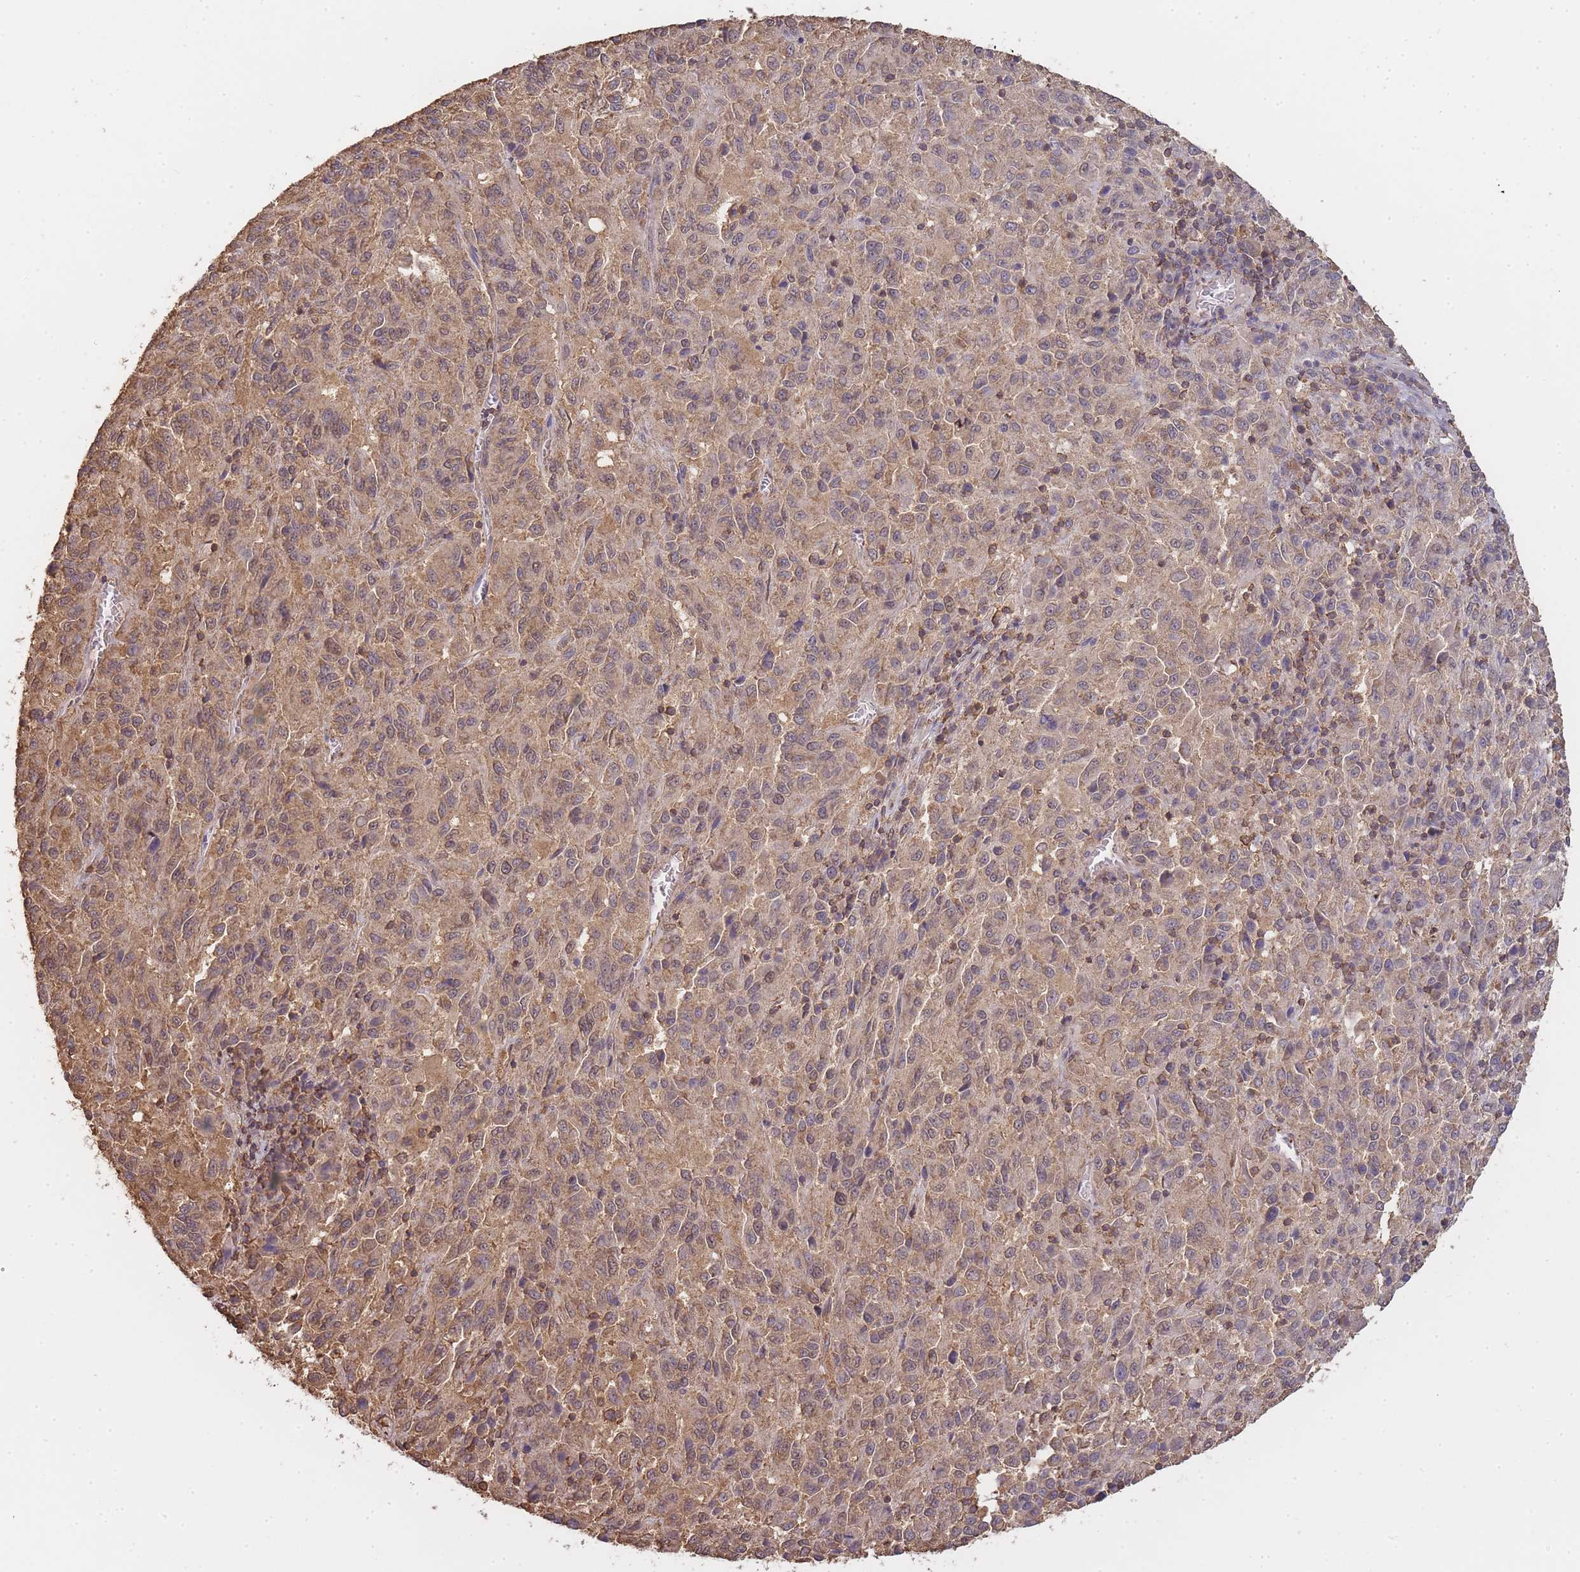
{"staining": {"intensity": "weak", "quantity": "25%-75%", "location": "cytoplasmic/membranous"}, "tissue": "melanoma", "cell_type": "Tumor cells", "image_type": "cancer", "snomed": [{"axis": "morphology", "description": "Malignant melanoma, Metastatic site"}, {"axis": "topography", "description": "Lung"}], "caption": "Malignant melanoma (metastatic site) tissue demonstrates weak cytoplasmic/membranous staining in about 25%-75% of tumor cells", "gene": "METRN", "patient": {"sex": "male", "age": 64}}